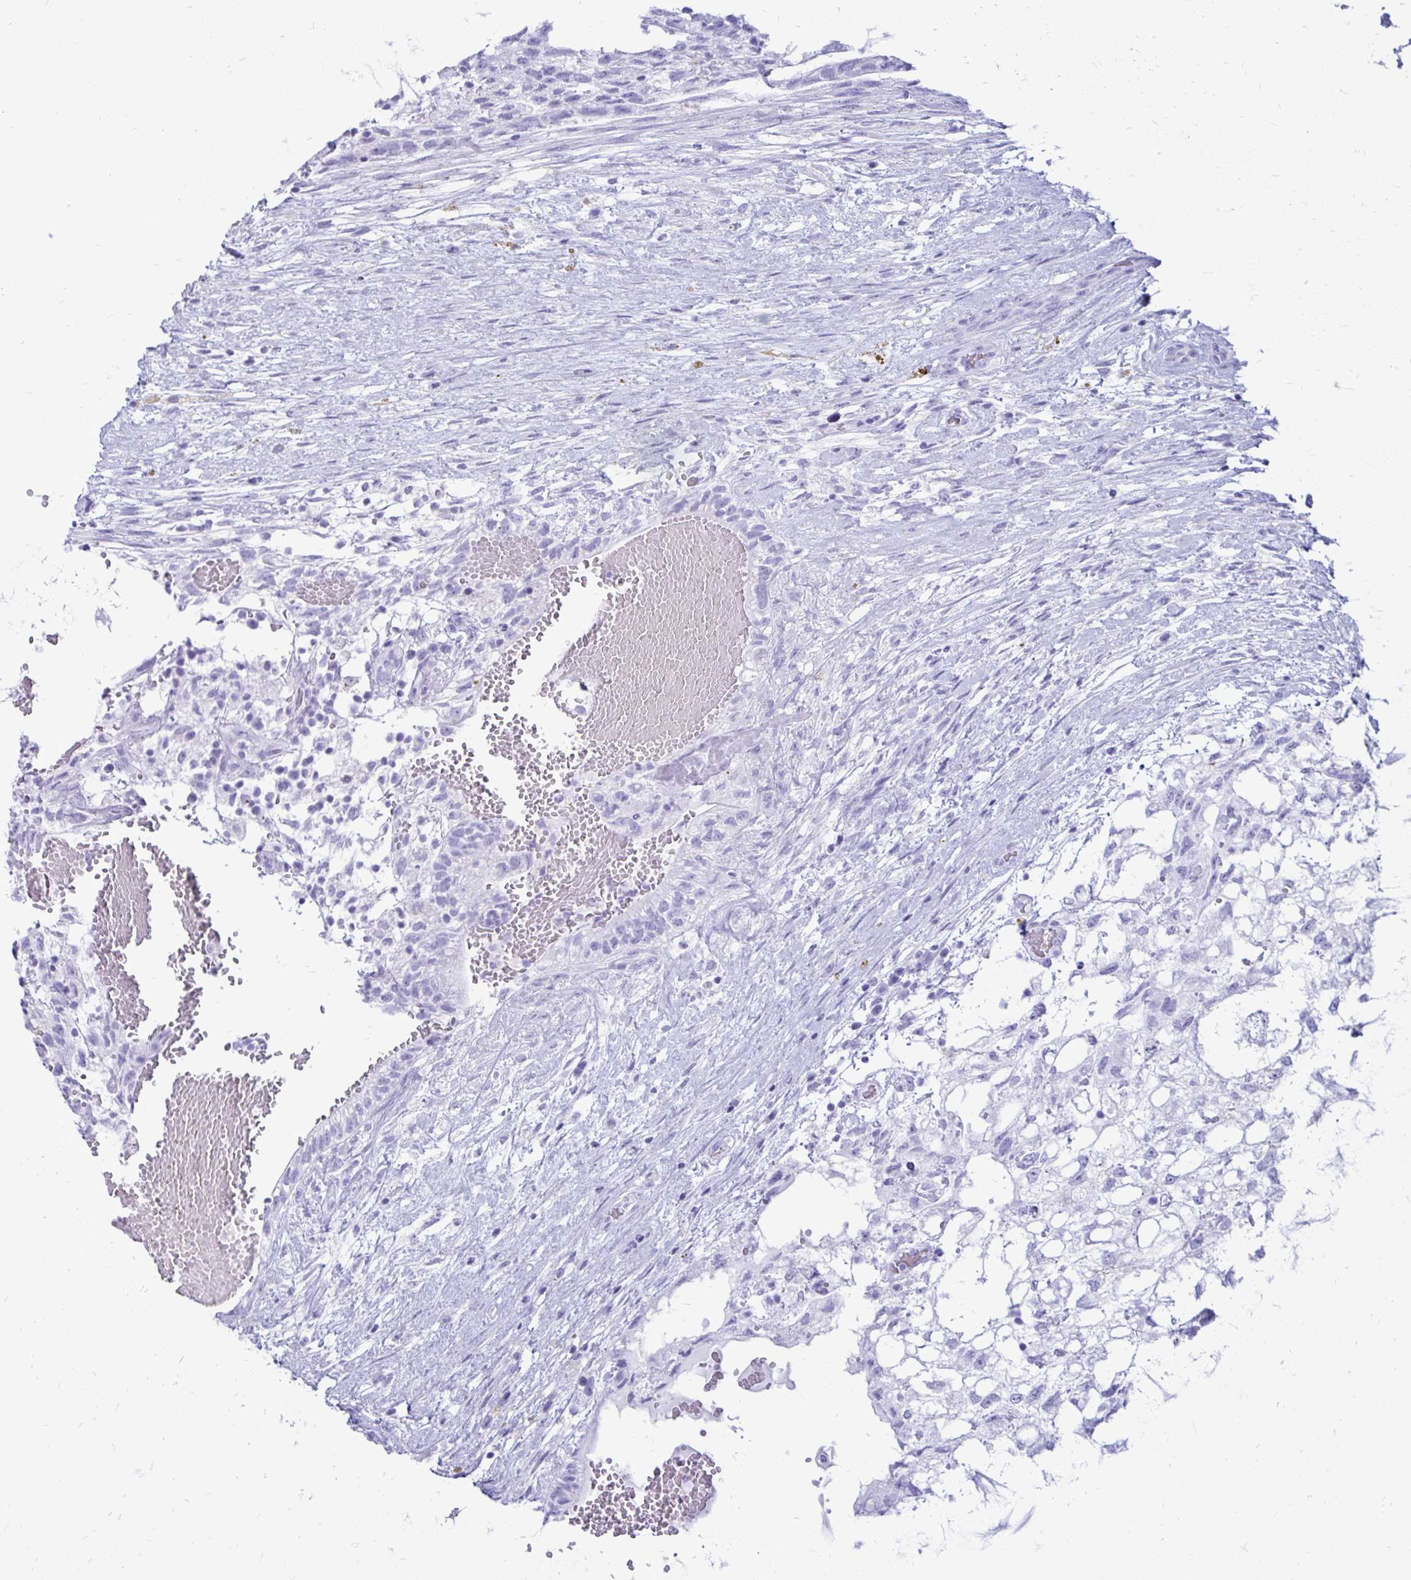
{"staining": {"intensity": "negative", "quantity": "none", "location": "none"}, "tissue": "testis cancer", "cell_type": "Tumor cells", "image_type": "cancer", "snomed": [{"axis": "morphology", "description": "Normal tissue, NOS"}, {"axis": "morphology", "description": "Carcinoma, Embryonal, NOS"}, {"axis": "topography", "description": "Testis"}], "caption": "Immunohistochemistry of testis cancer exhibits no positivity in tumor cells.", "gene": "OR10R2", "patient": {"sex": "male", "age": 32}}